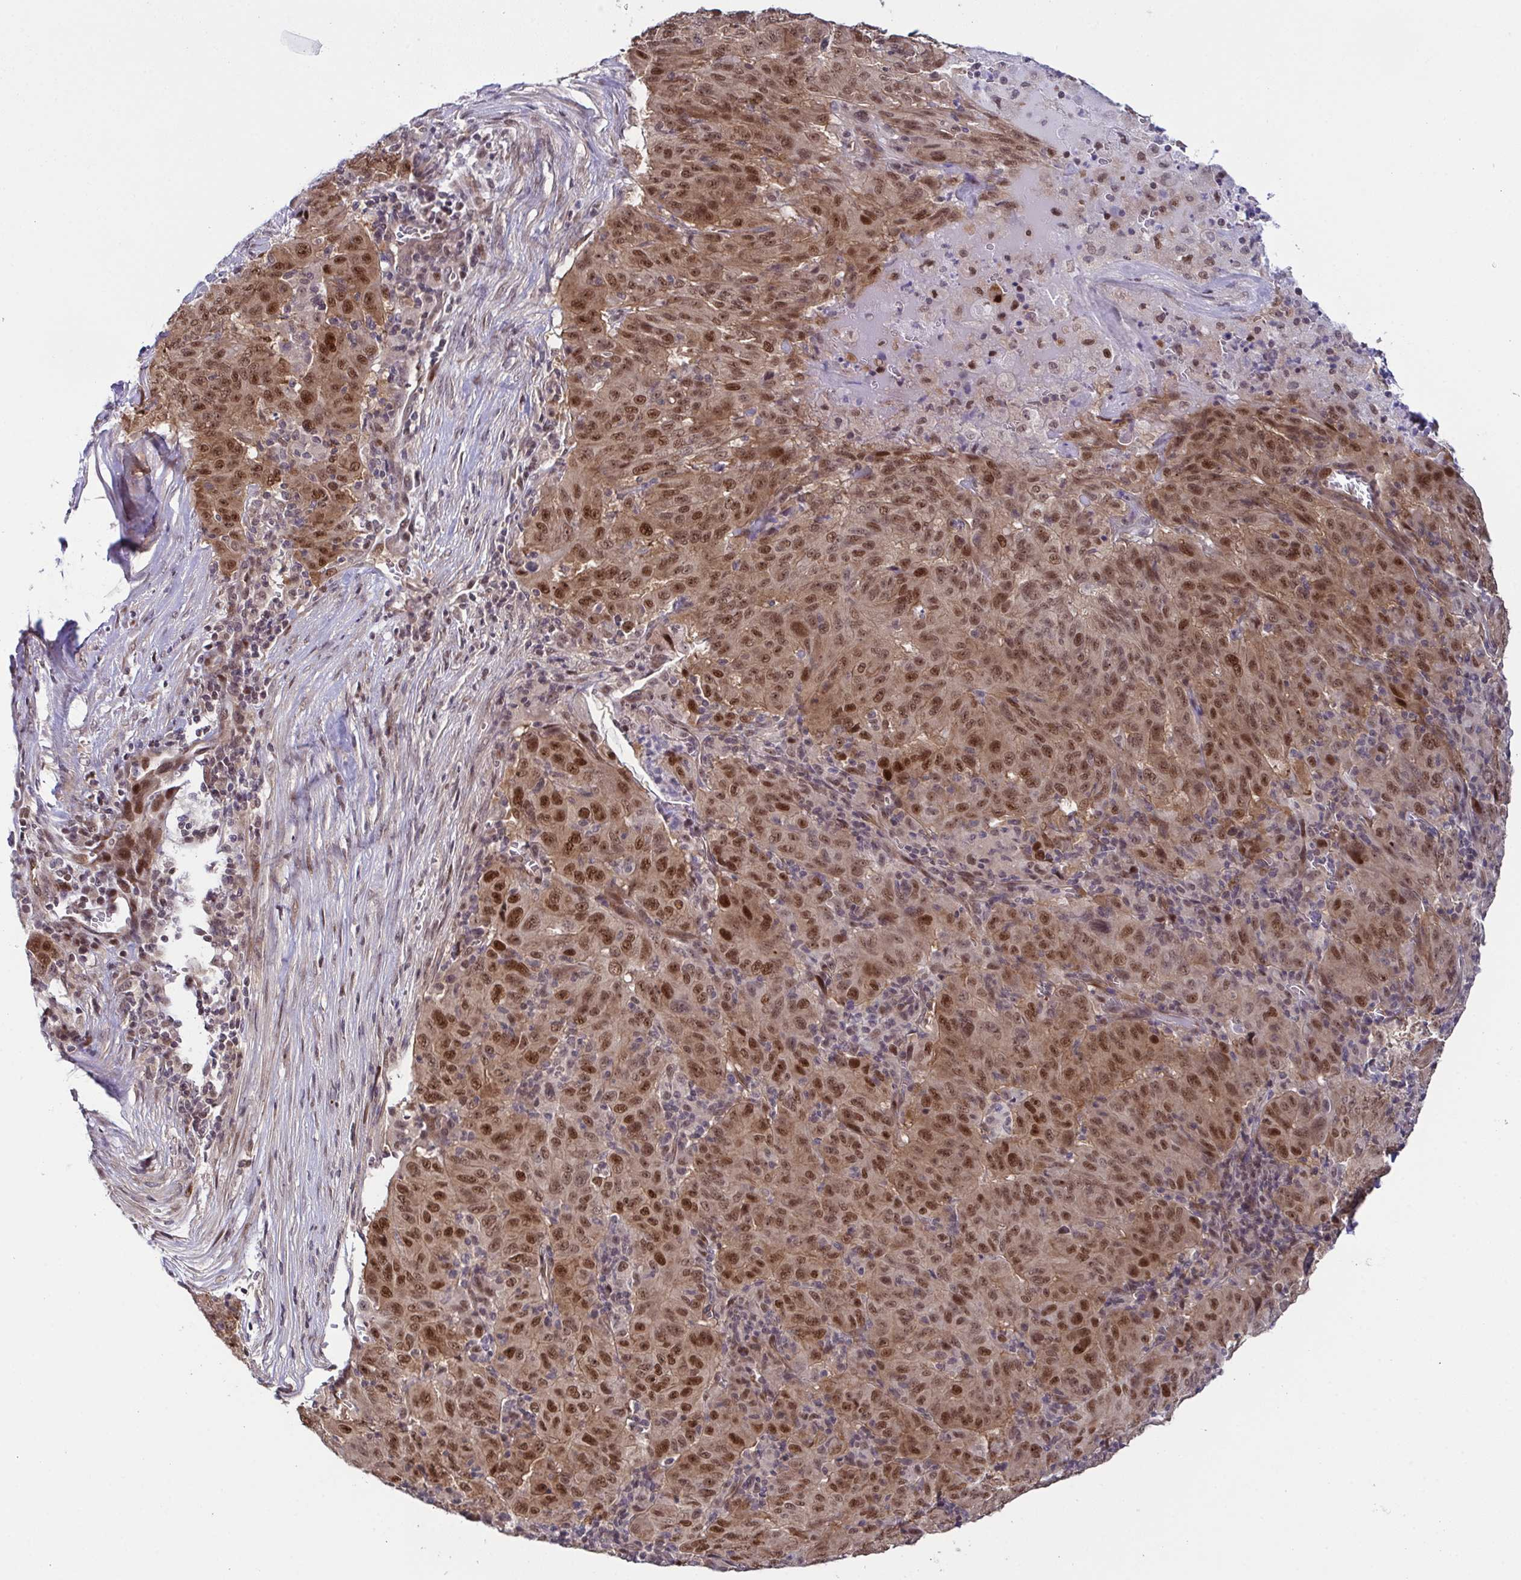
{"staining": {"intensity": "moderate", "quantity": ">75%", "location": "nuclear"}, "tissue": "pancreatic cancer", "cell_type": "Tumor cells", "image_type": "cancer", "snomed": [{"axis": "morphology", "description": "Adenocarcinoma, NOS"}, {"axis": "topography", "description": "Pancreas"}], "caption": "Immunohistochemical staining of human pancreatic cancer (adenocarcinoma) exhibits moderate nuclear protein staining in approximately >75% of tumor cells.", "gene": "DNAJB1", "patient": {"sex": "male", "age": 63}}